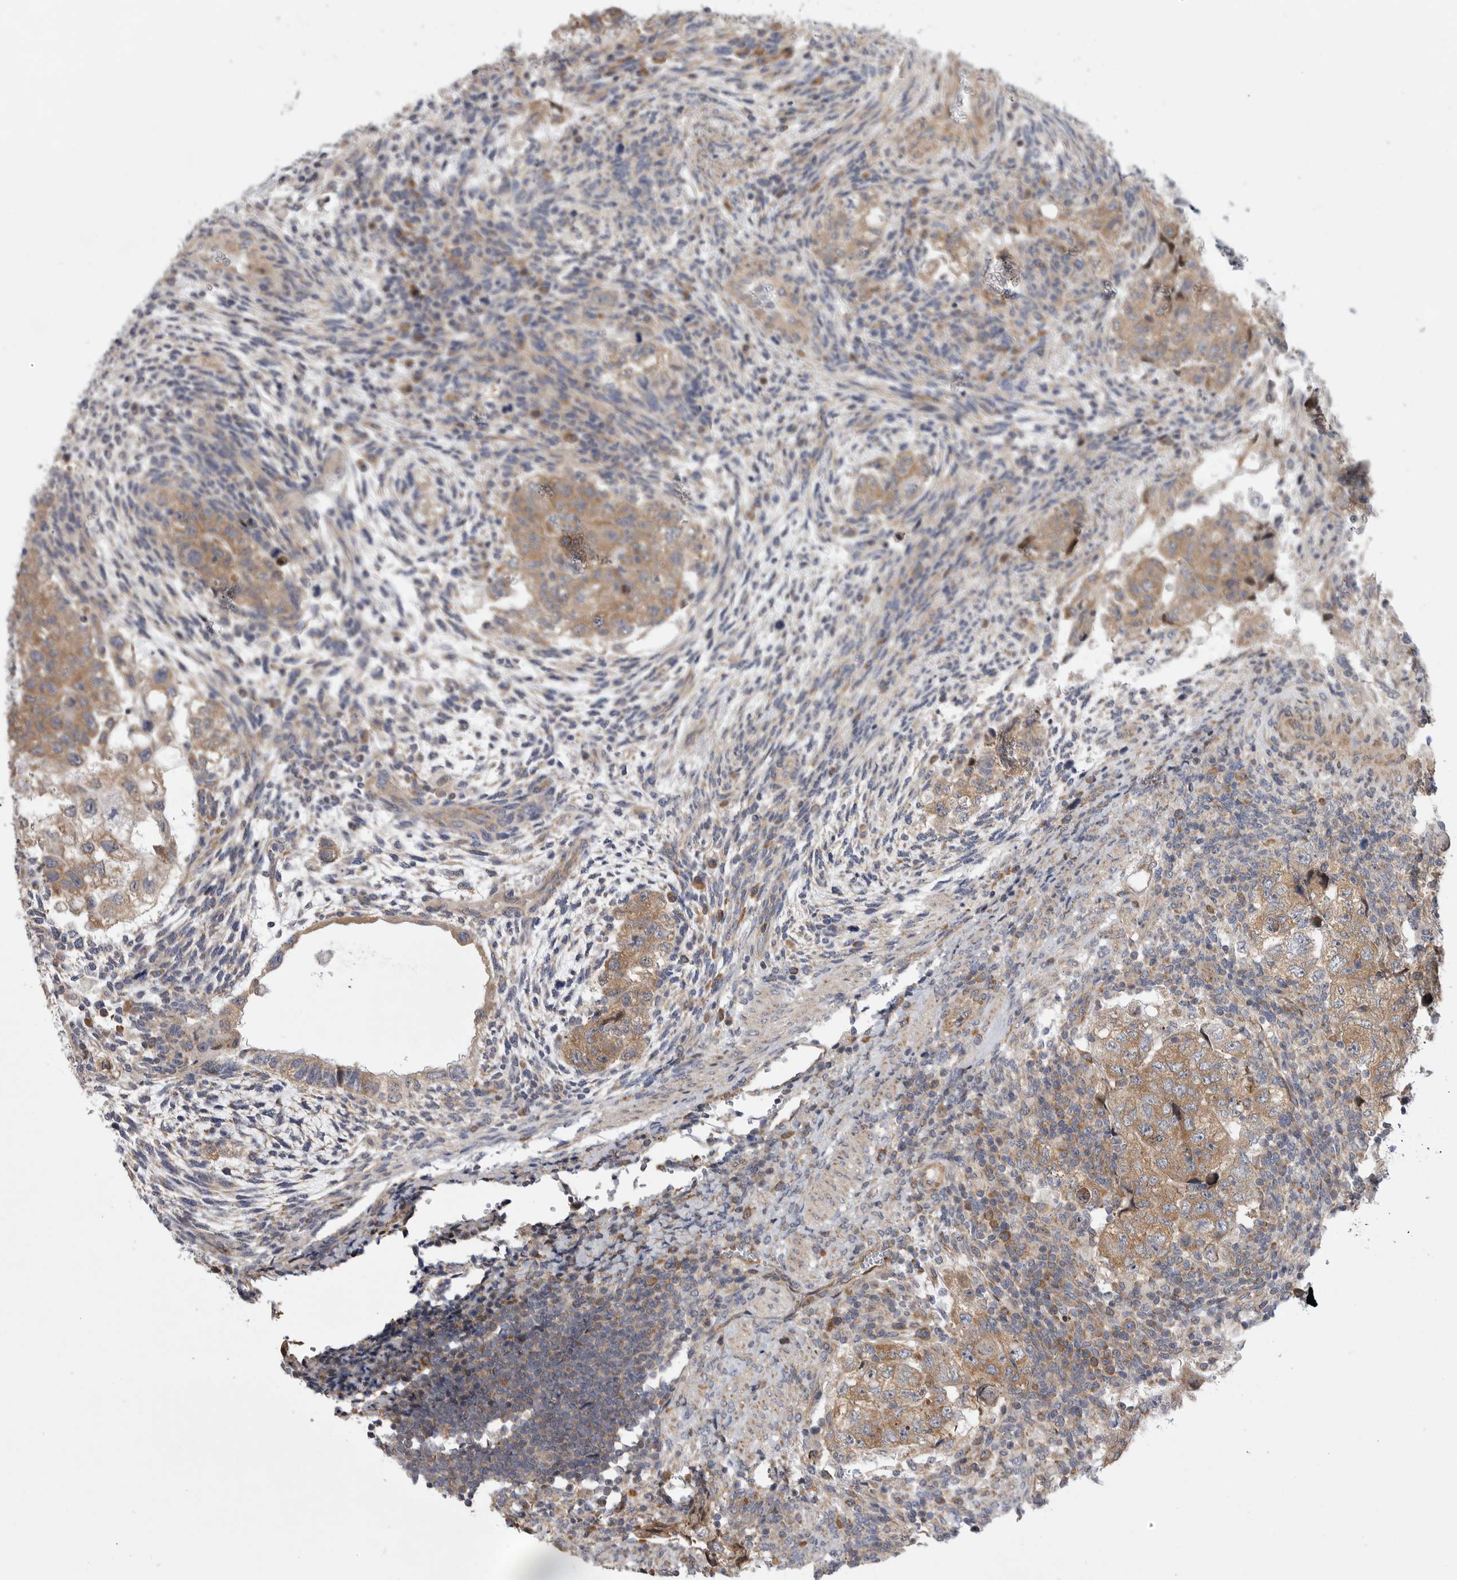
{"staining": {"intensity": "moderate", "quantity": ">75%", "location": "cytoplasmic/membranous"}, "tissue": "testis cancer", "cell_type": "Tumor cells", "image_type": "cancer", "snomed": [{"axis": "morphology", "description": "Normal tissue, NOS"}, {"axis": "morphology", "description": "Carcinoma, Embryonal, NOS"}, {"axis": "topography", "description": "Testis"}], "caption": "This is a histology image of IHC staining of testis cancer, which shows moderate positivity in the cytoplasmic/membranous of tumor cells.", "gene": "FBXO43", "patient": {"sex": "male", "age": 36}}